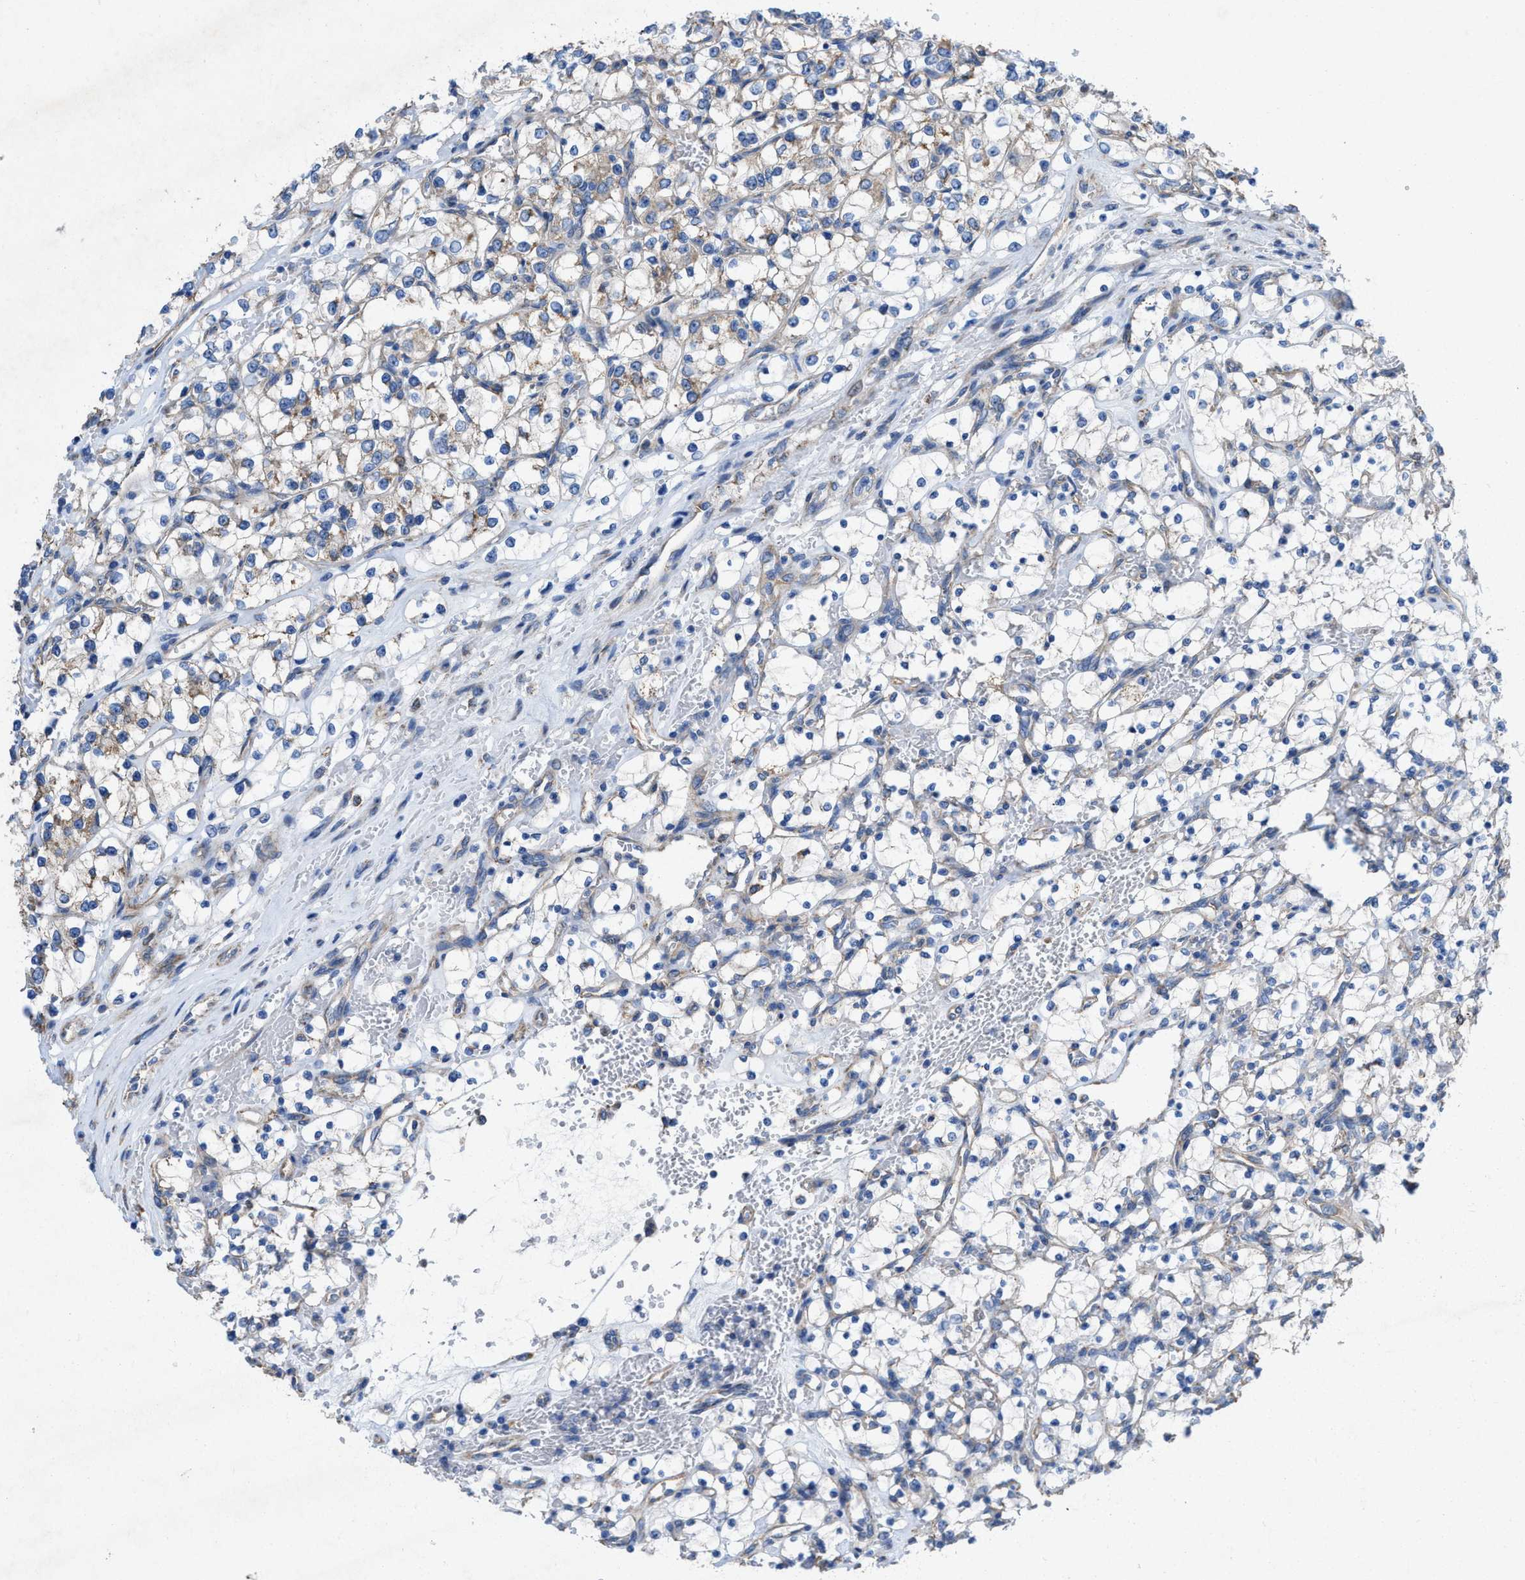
{"staining": {"intensity": "weak", "quantity": "<25%", "location": "cytoplasmic/membranous"}, "tissue": "renal cancer", "cell_type": "Tumor cells", "image_type": "cancer", "snomed": [{"axis": "morphology", "description": "Adenocarcinoma, NOS"}, {"axis": "topography", "description": "Kidney"}], "caption": "DAB immunohistochemical staining of renal adenocarcinoma reveals no significant positivity in tumor cells.", "gene": "DOLPP1", "patient": {"sex": "female", "age": 69}}